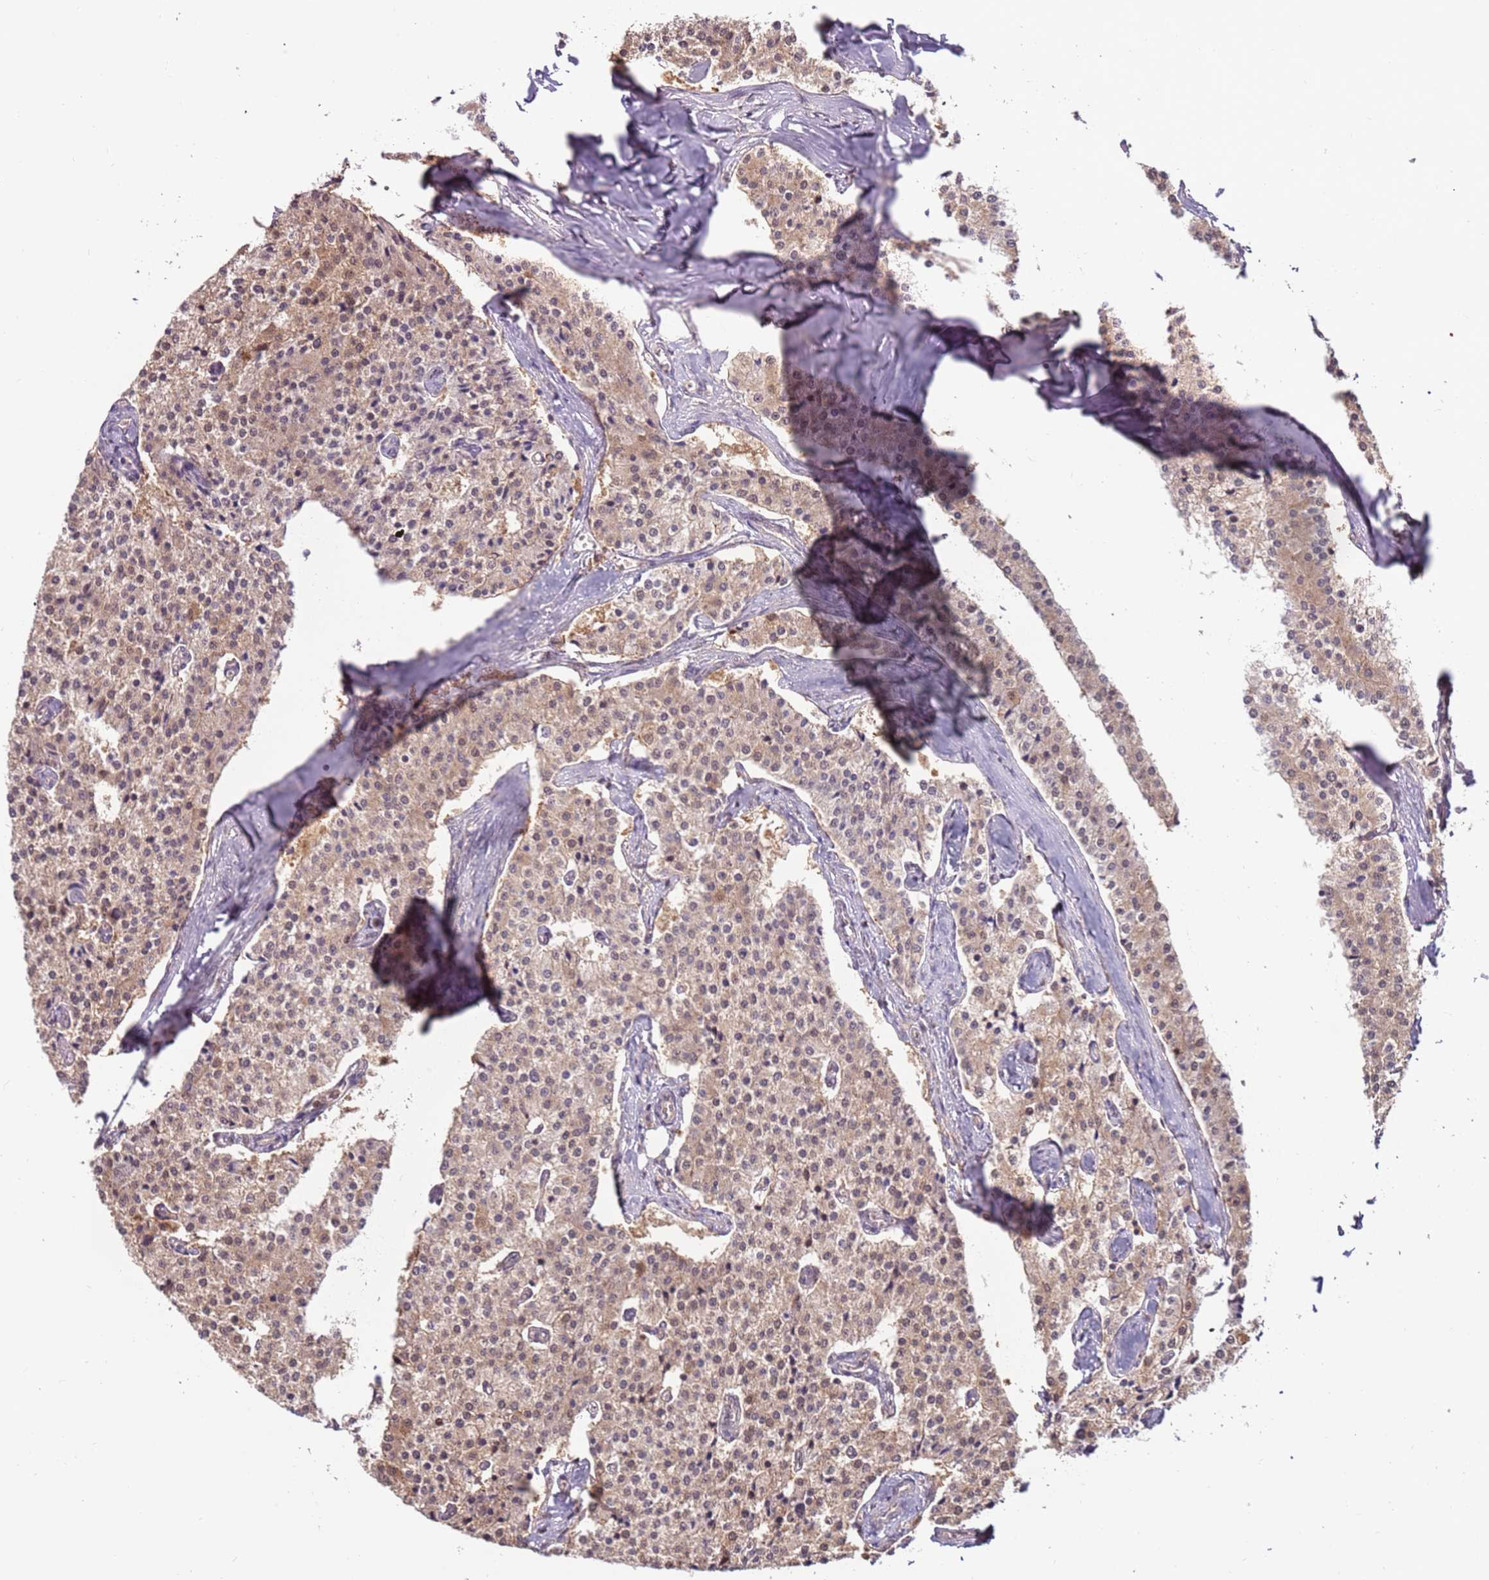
{"staining": {"intensity": "weak", "quantity": "25%-75%", "location": "cytoplasmic/membranous,nuclear"}, "tissue": "carcinoid", "cell_type": "Tumor cells", "image_type": "cancer", "snomed": [{"axis": "morphology", "description": "Carcinoid, malignant, NOS"}, {"axis": "topography", "description": "Colon"}], "caption": "A low amount of weak cytoplasmic/membranous and nuclear expression is seen in approximately 25%-75% of tumor cells in carcinoid (malignant) tissue.", "gene": "GSTO2", "patient": {"sex": "female", "age": 52}}